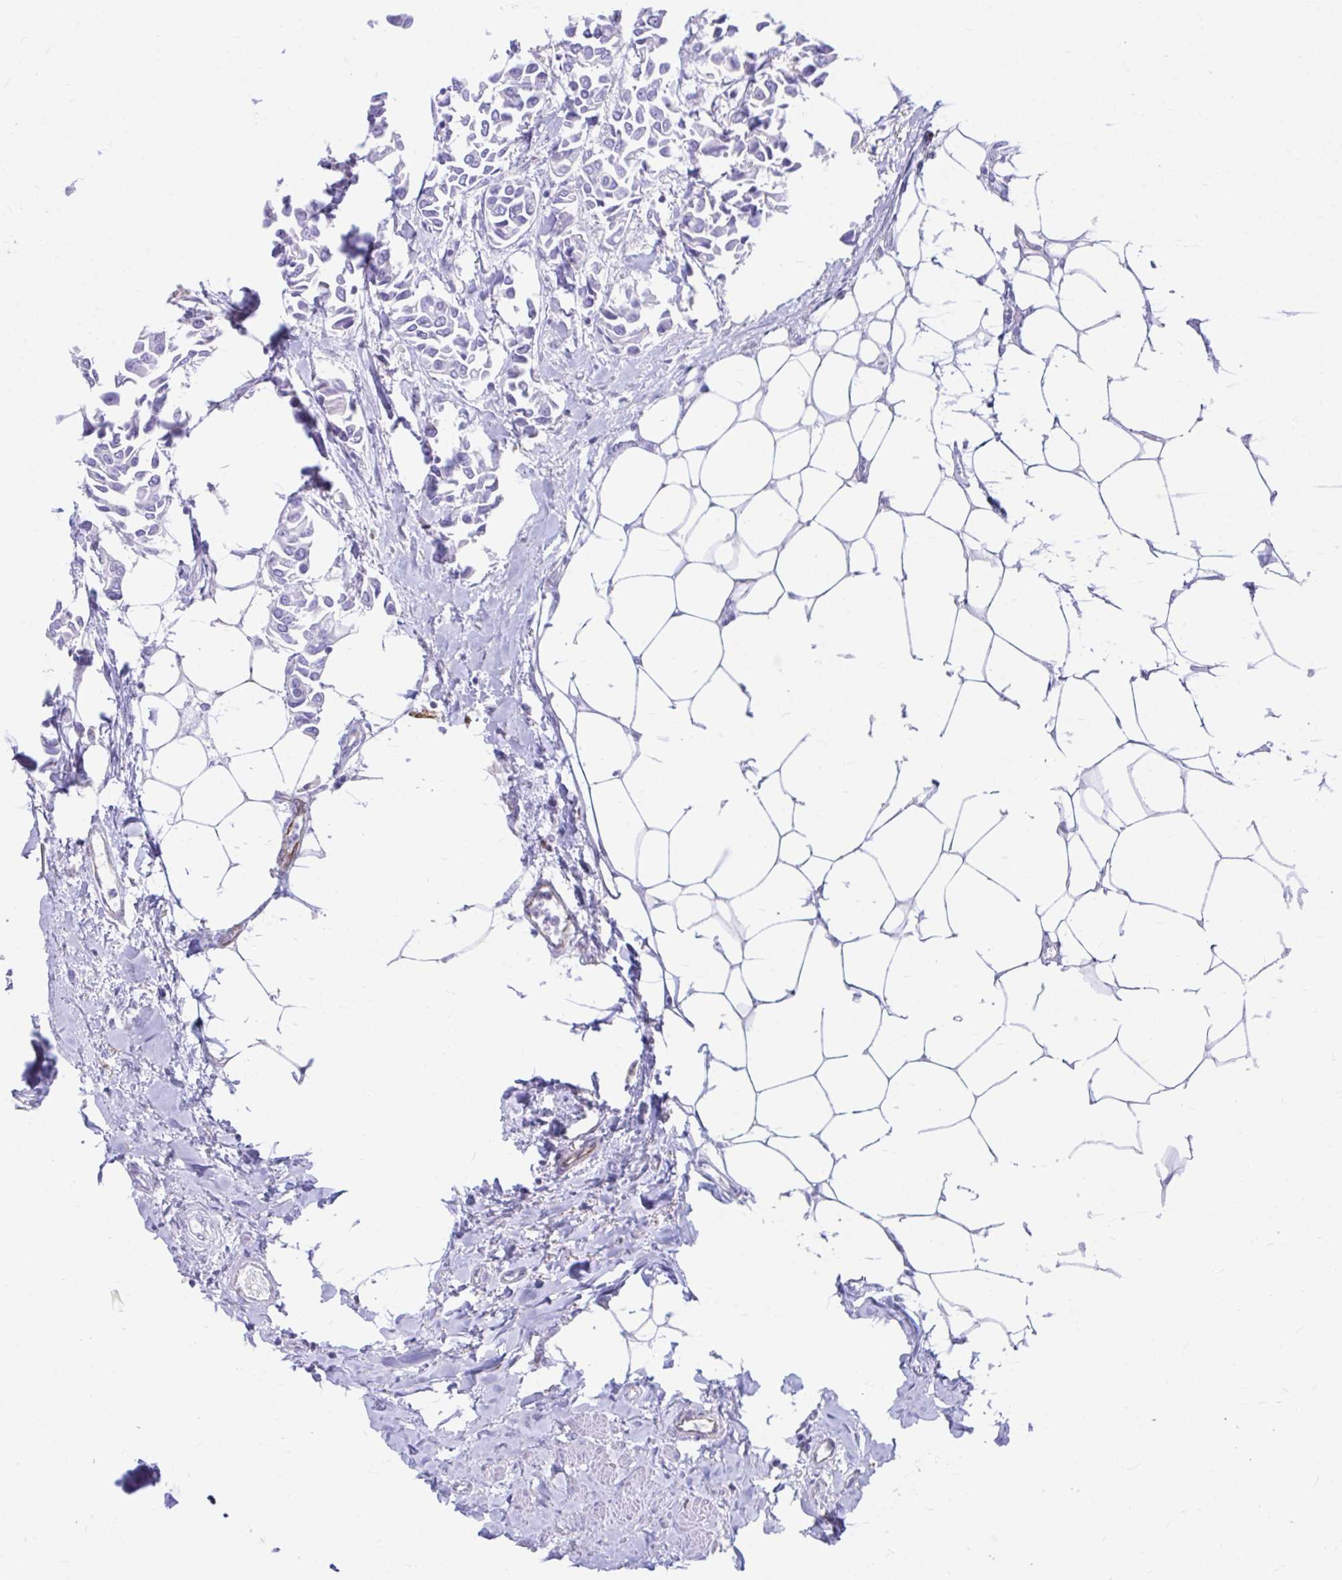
{"staining": {"intensity": "negative", "quantity": "none", "location": "none"}, "tissue": "breast cancer", "cell_type": "Tumor cells", "image_type": "cancer", "snomed": [{"axis": "morphology", "description": "Duct carcinoma"}, {"axis": "topography", "description": "Breast"}], "caption": "DAB immunohistochemical staining of human breast cancer (infiltrating ductal carcinoma) shows no significant expression in tumor cells. The staining was performed using DAB (3,3'-diaminobenzidine) to visualize the protein expression in brown, while the nuclei were stained in blue with hematoxylin (Magnification: 20x).", "gene": "ZNF699", "patient": {"sex": "female", "age": 54}}